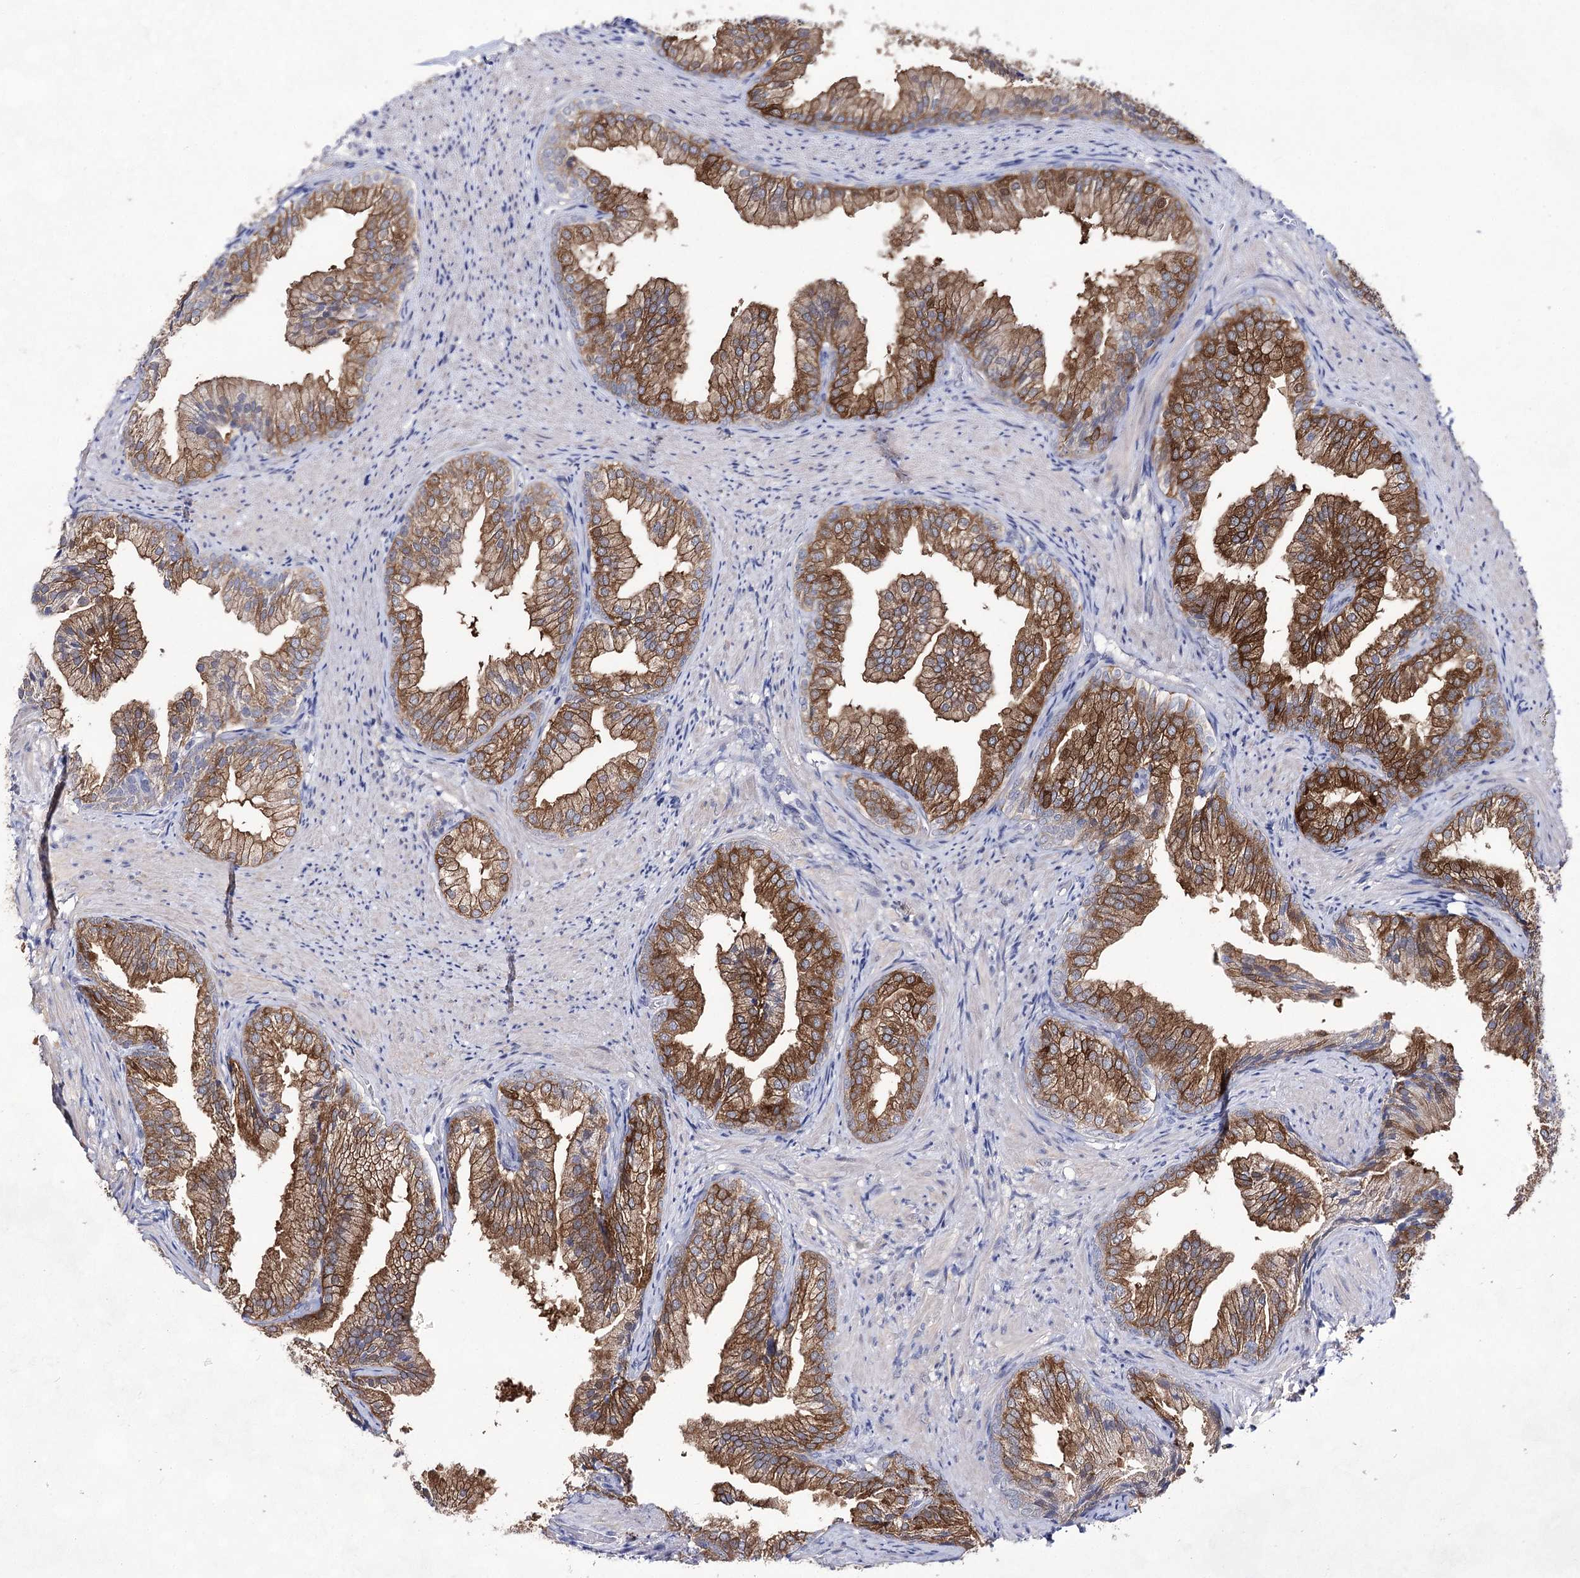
{"staining": {"intensity": "moderate", "quantity": ">75%", "location": "cytoplasmic/membranous"}, "tissue": "prostate", "cell_type": "Glandular cells", "image_type": "normal", "snomed": [{"axis": "morphology", "description": "Normal tissue, NOS"}, {"axis": "topography", "description": "Prostate"}], "caption": "DAB immunohistochemical staining of unremarkable human prostate displays moderate cytoplasmic/membranous protein staining in approximately >75% of glandular cells.", "gene": "UGDH", "patient": {"sex": "male", "age": 76}}